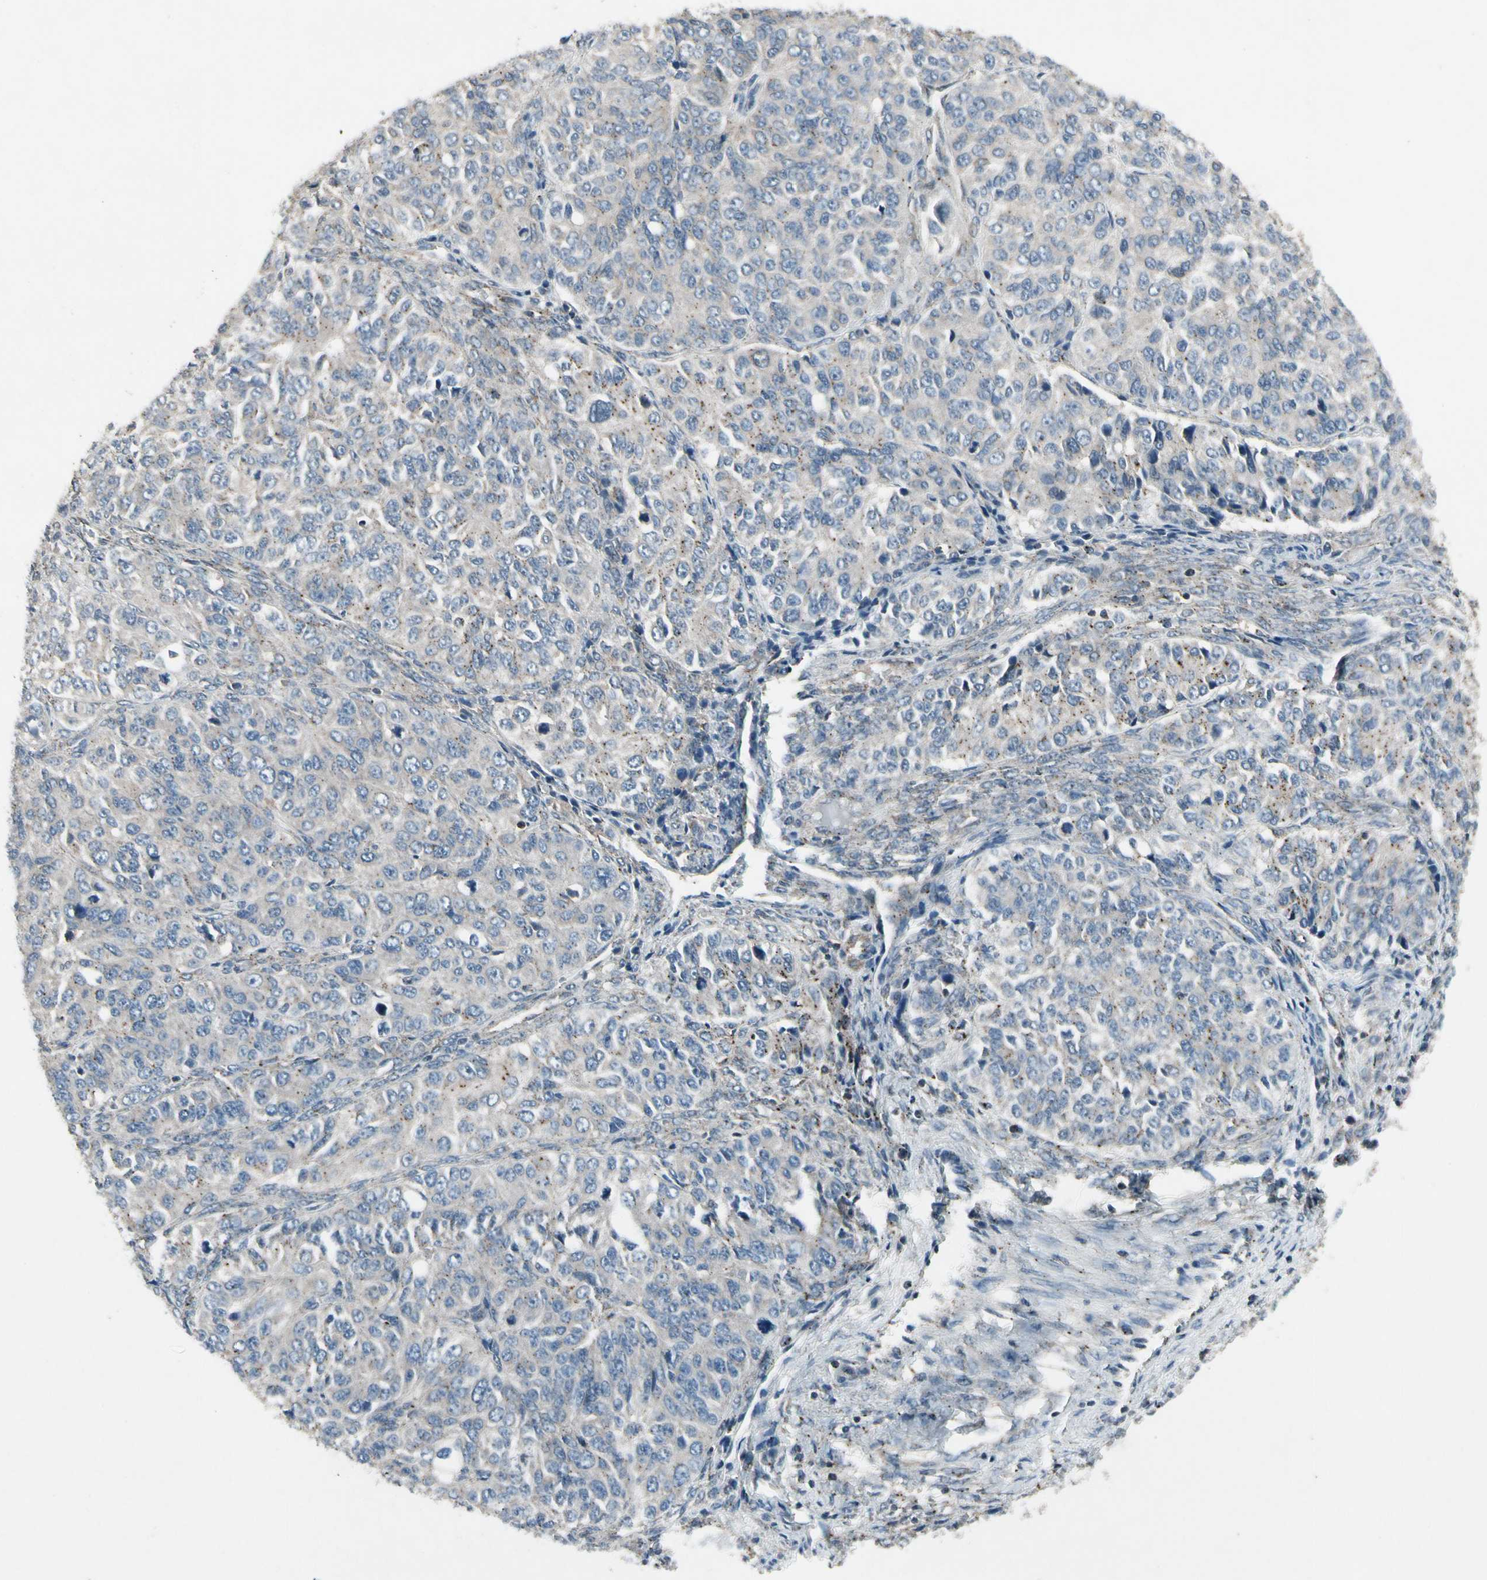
{"staining": {"intensity": "negative", "quantity": "none", "location": "none"}, "tissue": "ovarian cancer", "cell_type": "Tumor cells", "image_type": "cancer", "snomed": [{"axis": "morphology", "description": "Carcinoma, endometroid"}, {"axis": "topography", "description": "Ovary"}], "caption": "This is an immunohistochemistry image of human endometroid carcinoma (ovarian). There is no expression in tumor cells.", "gene": "NMI", "patient": {"sex": "female", "age": 51}}